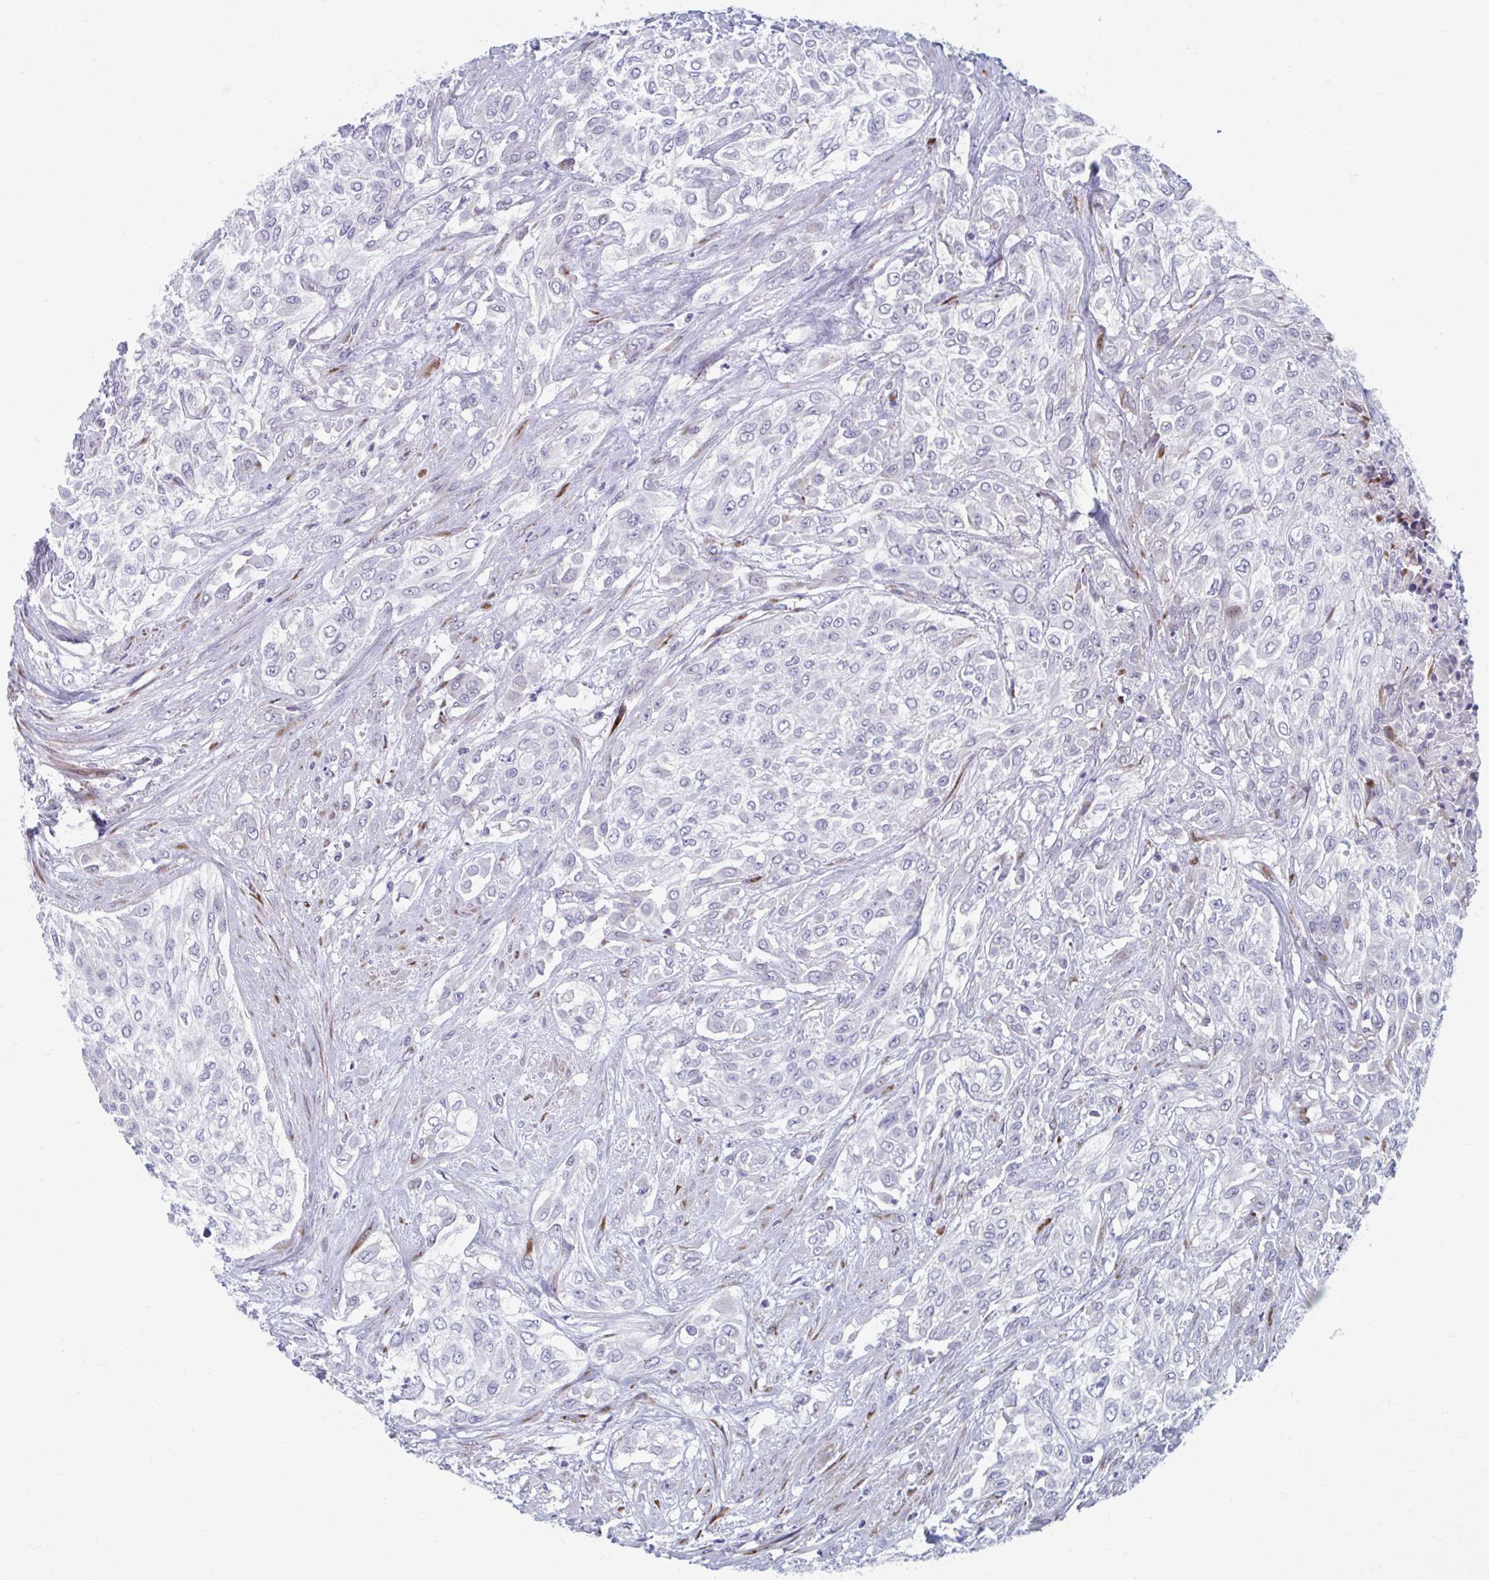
{"staining": {"intensity": "negative", "quantity": "none", "location": "none"}, "tissue": "urothelial cancer", "cell_type": "Tumor cells", "image_type": "cancer", "snomed": [{"axis": "morphology", "description": "Urothelial carcinoma, High grade"}, {"axis": "topography", "description": "Urinary bladder"}], "caption": "This is an IHC photomicrograph of human urothelial cancer. There is no staining in tumor cells.", "gene": "OLFM2", "patient": {"sex": "male", "age": 57}}